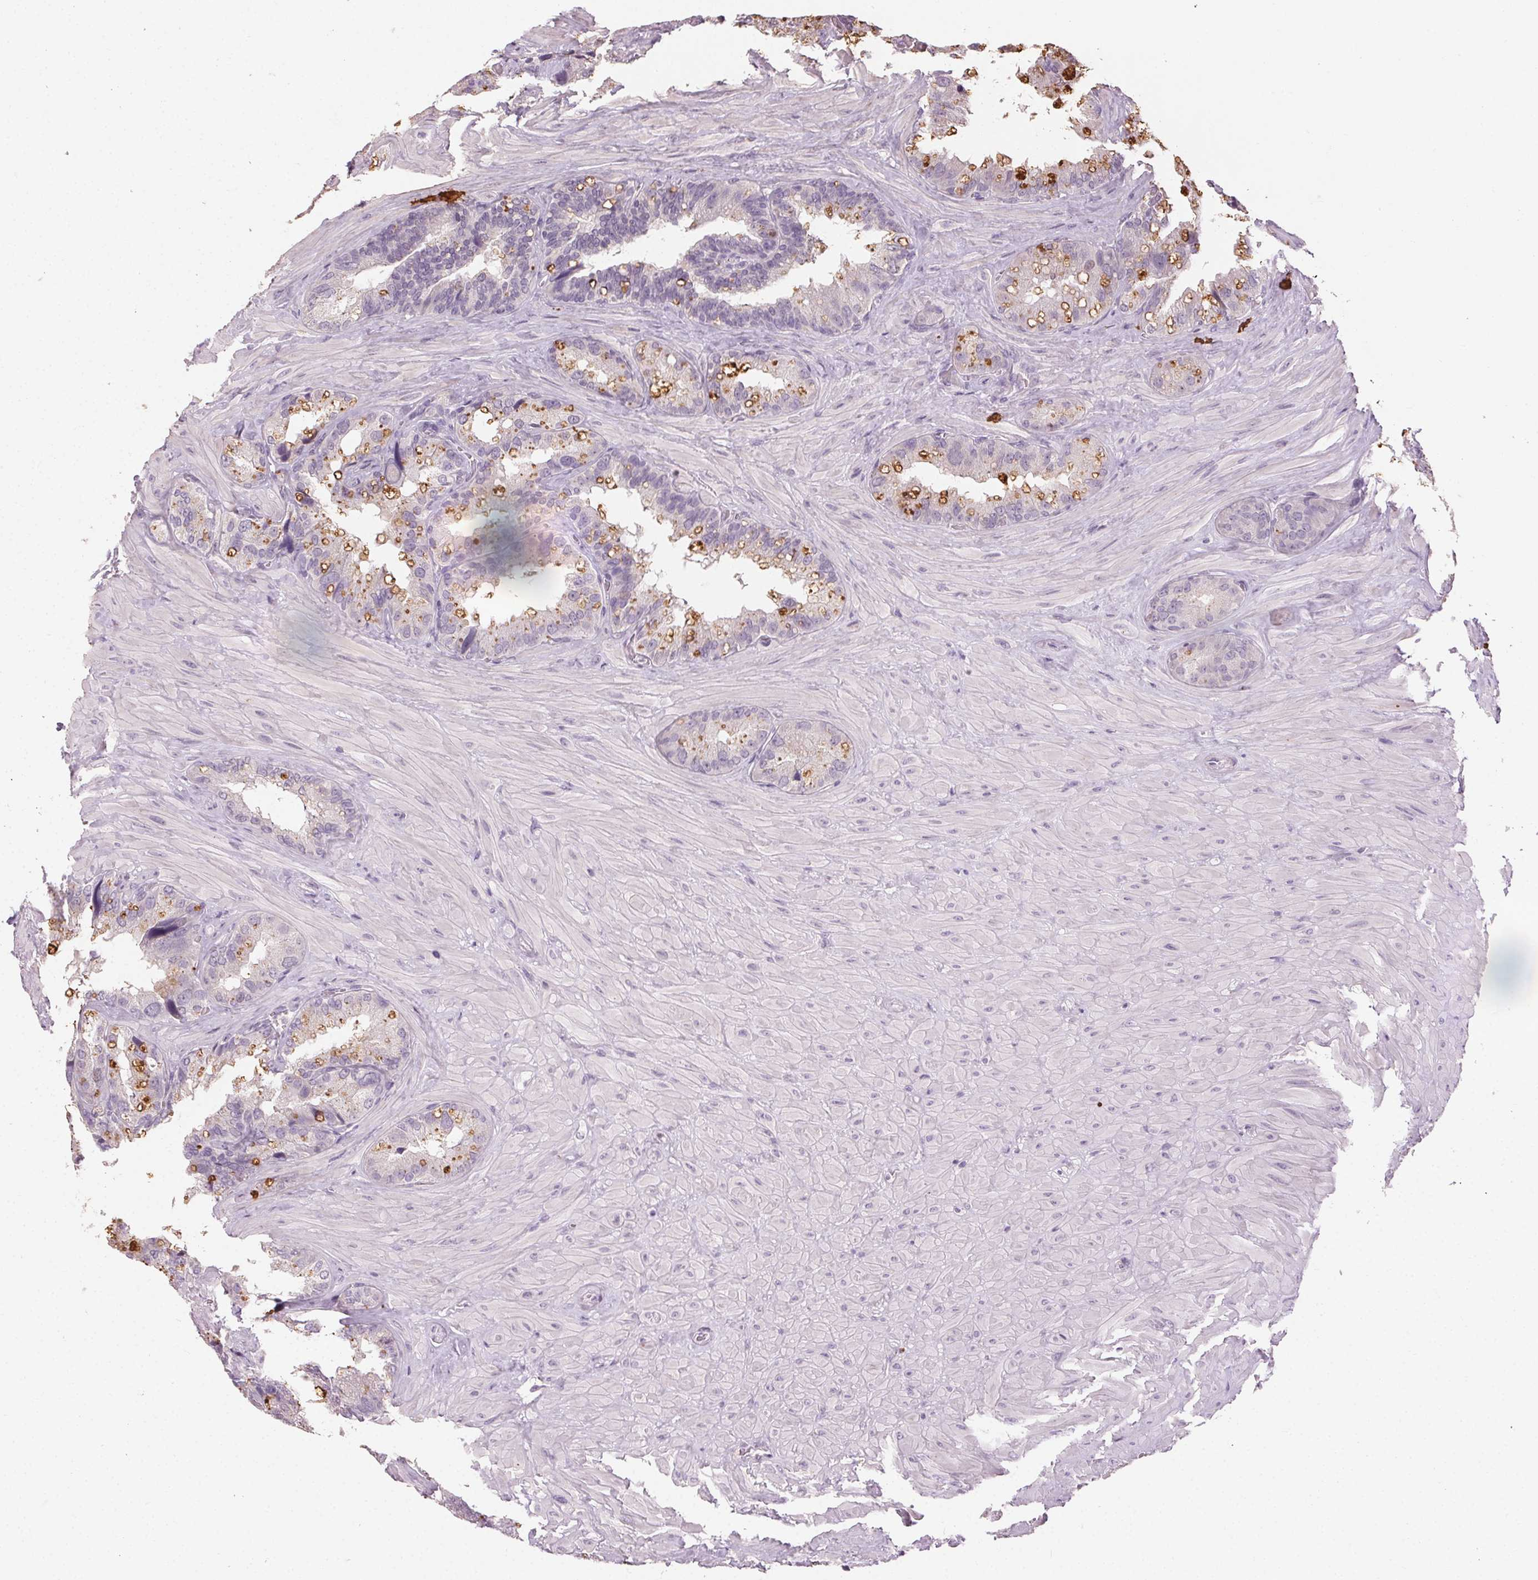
{"staining": {"intensity": "negative", "quantity": "none", "location": "none"}, "tissue": "seminal vesicle", "cell_type": "Glandular cells", "image_type": "normal", "snomed": [{"axis": "morphology", "description": "Normal tissue, NOS"}, {"axis": "topography", "description": "Seminal veicle"}], "caption": "This is an IHC photomicrograph of normal human seminal vesicle. There is no staining in glandular cells.", "gene": "CLTRN", "patient": {"sex": "male", "age": 60}}